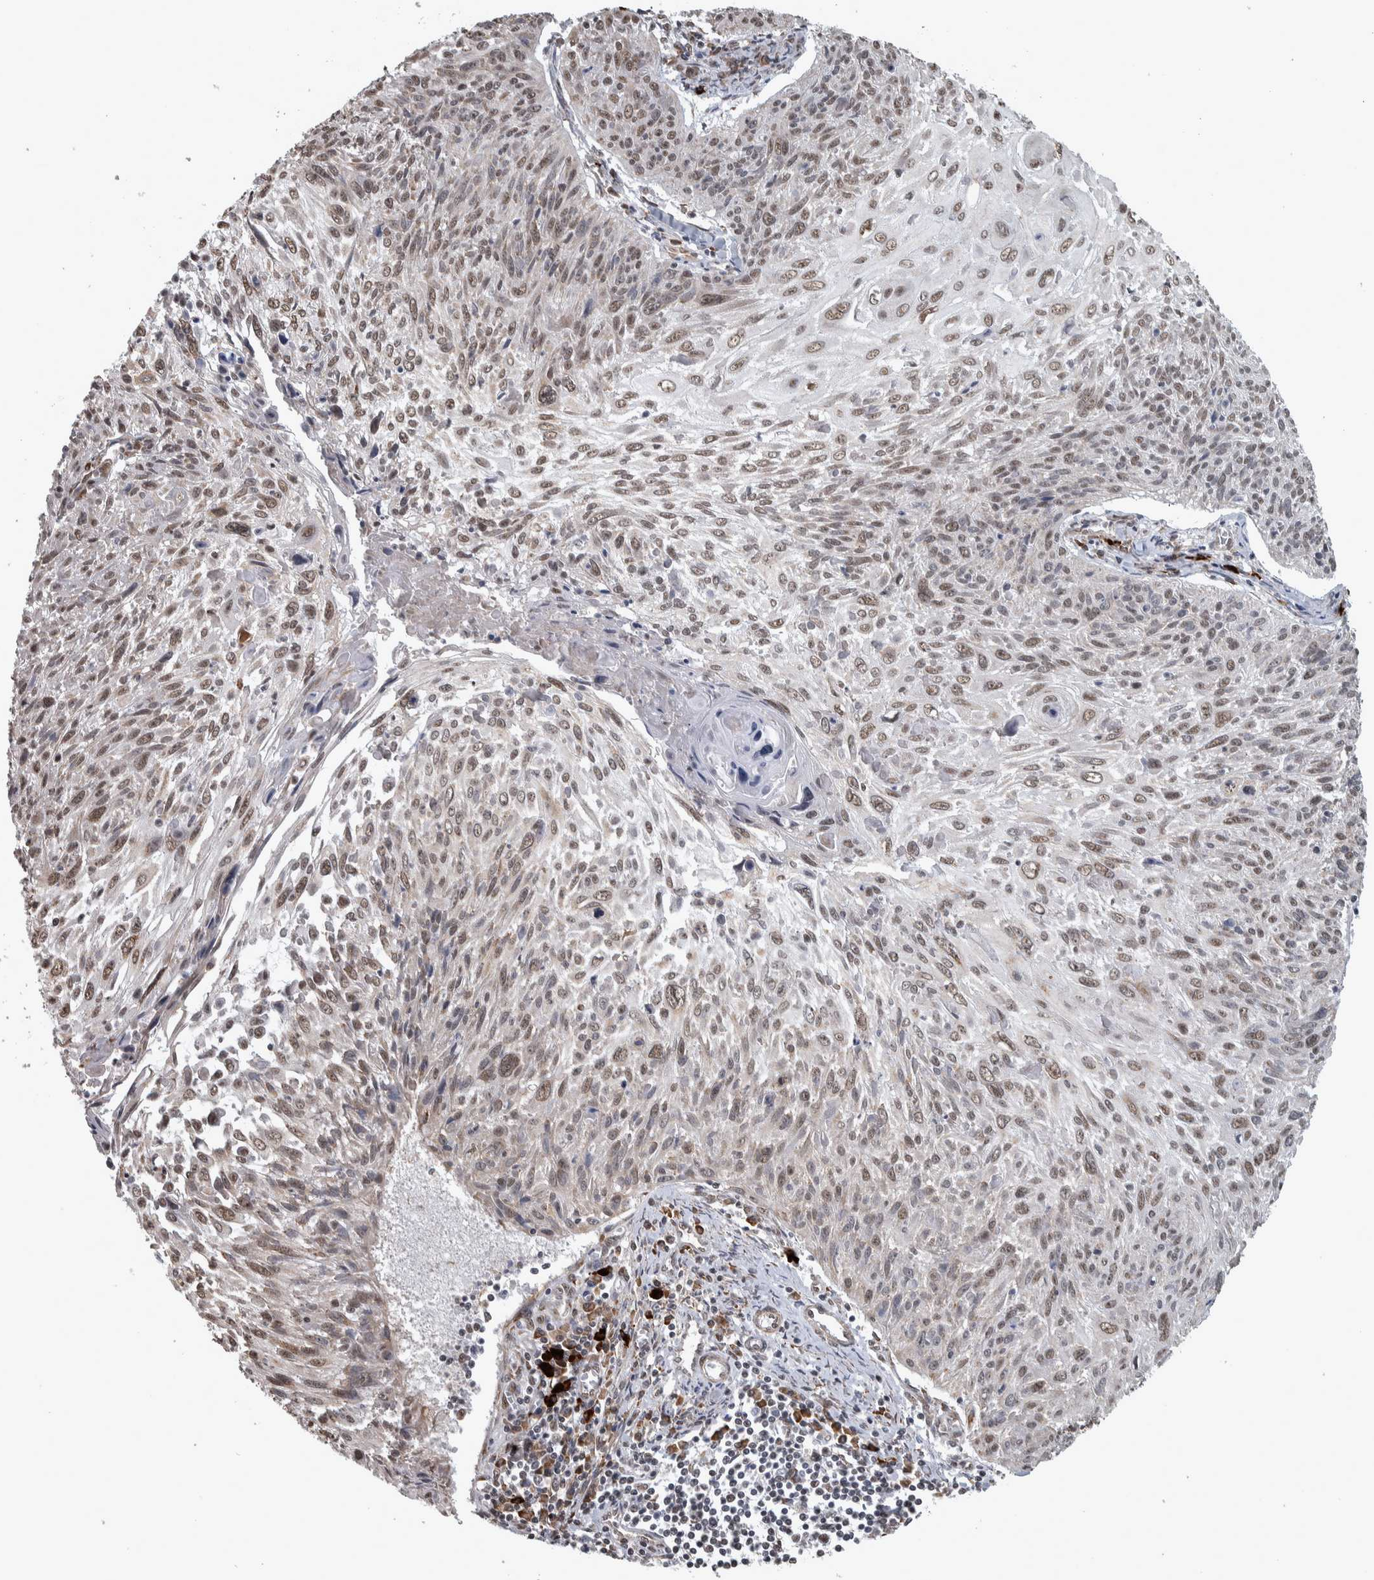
{"staining": {"intensity": "moderate", "quantity": ">75%", "location": "nuclear"}, "tissue": "cervical cancer", "cell_type": "Tumor cells", "image_type": "cancer", "snomed": [{"axis": "morphology", "description": "Squamous cell carcinoma, NOS"}, {"axis": "topography", "description": "Cervix"}], "caption": "Immunohistochemistry (IHC) histopathology image of neoplastic tissue: squamous cell carcinoma (cervical) stained using IHC displays medium levels of moderate protein expression localized specifically in the nuclear of tumor cells, appearing as a nuclear brown color.", "gene": "DDX42", "patient": {"sex": "female", "age": 51}}